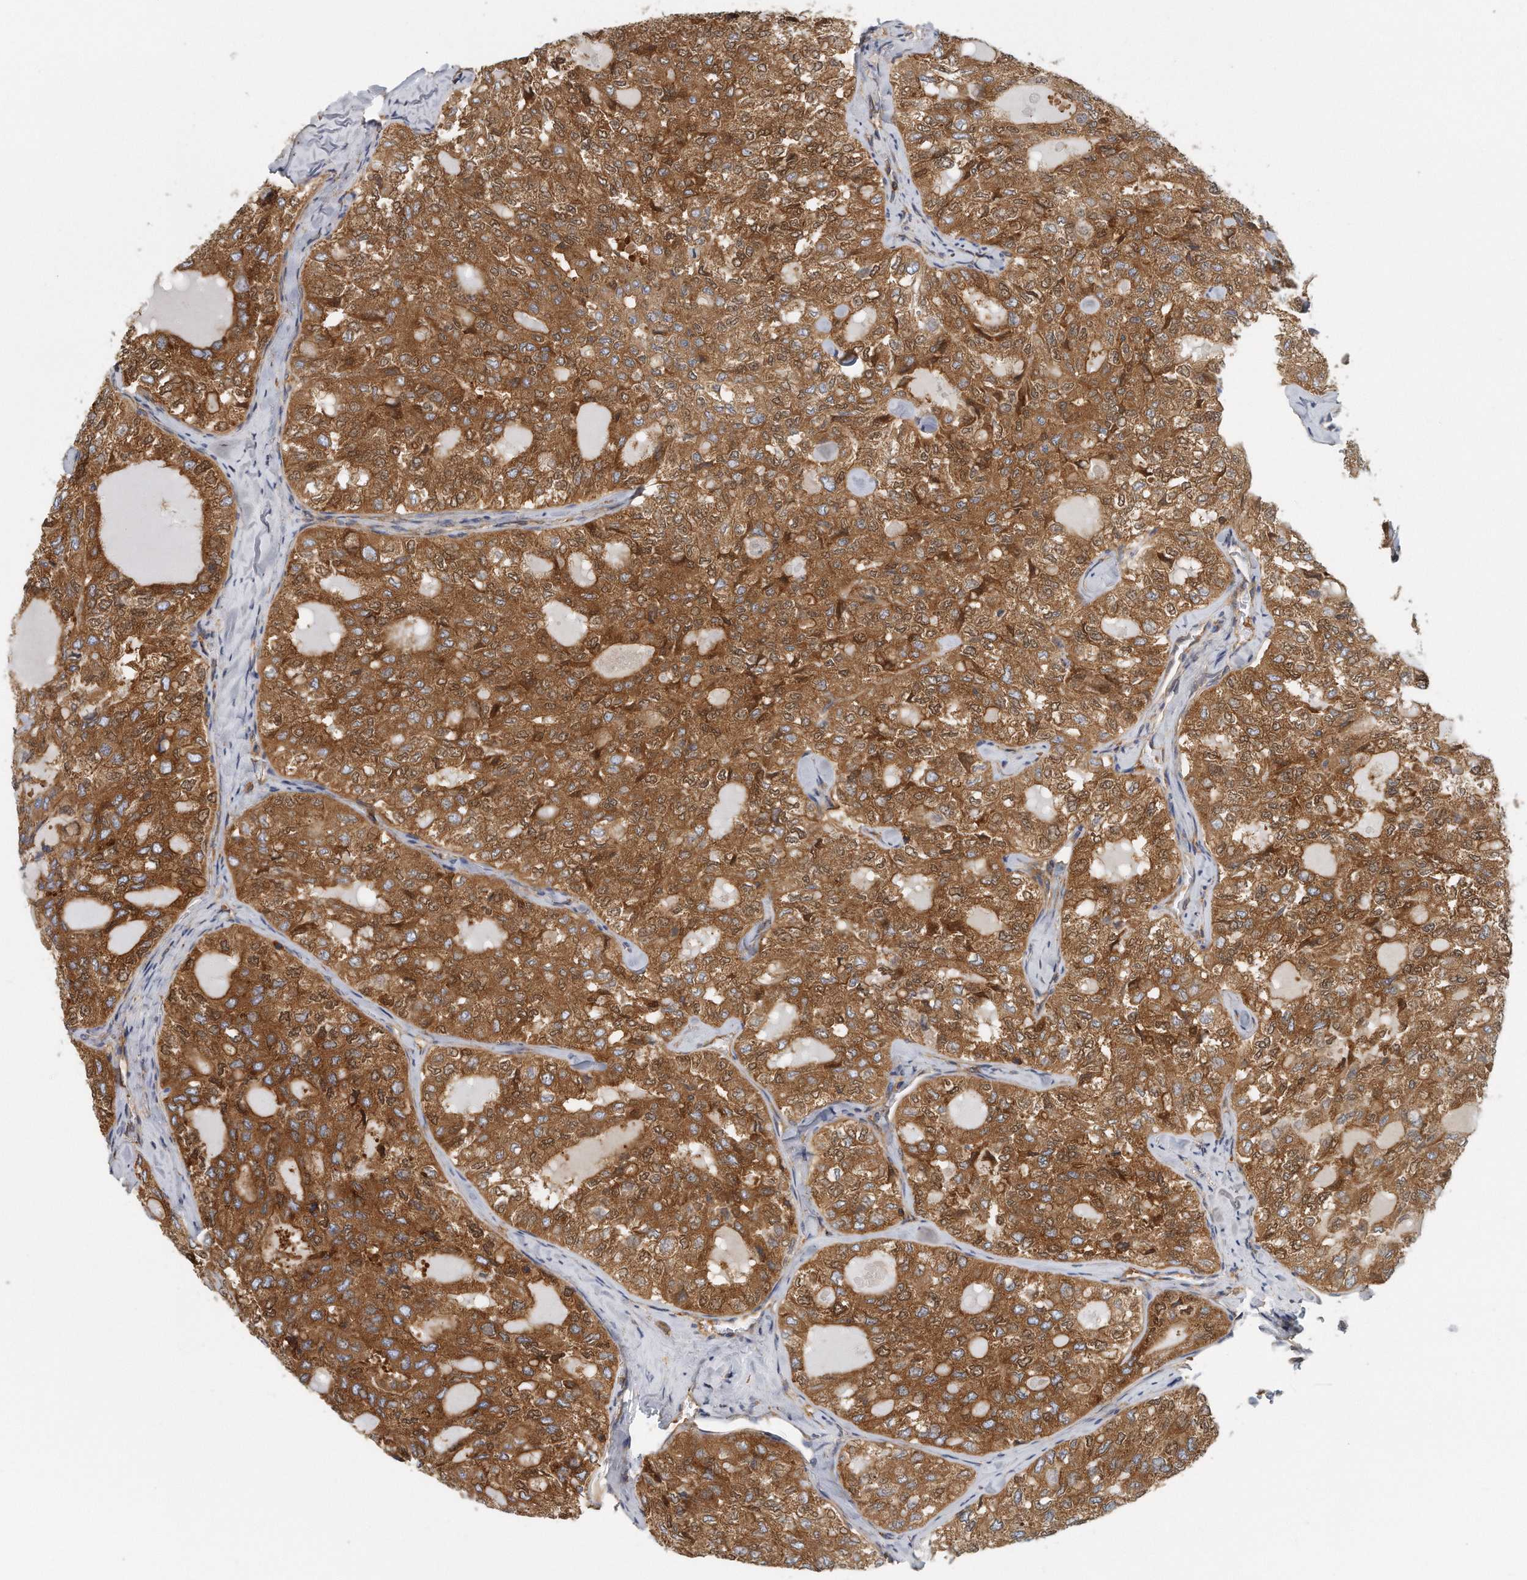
{"staining": {"intensity": "strong", "quantity": ">75%", "location": "cytoplasmic/membranous"}, "tissue": "thyroid cancer", "cell_type": "Tumor cells", "image_type": "cancer", "snomed": [{"axis": "morphology", "description": "Follicular adenoma carcinoma, NOS"}, {"axis": "topography", "description": "Thyroid gland"}], "caption": "The immunohistochemical stain labels strong cytoplasmic/membranous staining in tumor cells of follicular adenoma carcinoma (thyroid) tissue.", "gene": "EIF3I", "patient": {"sex": "male", "age": 75}}